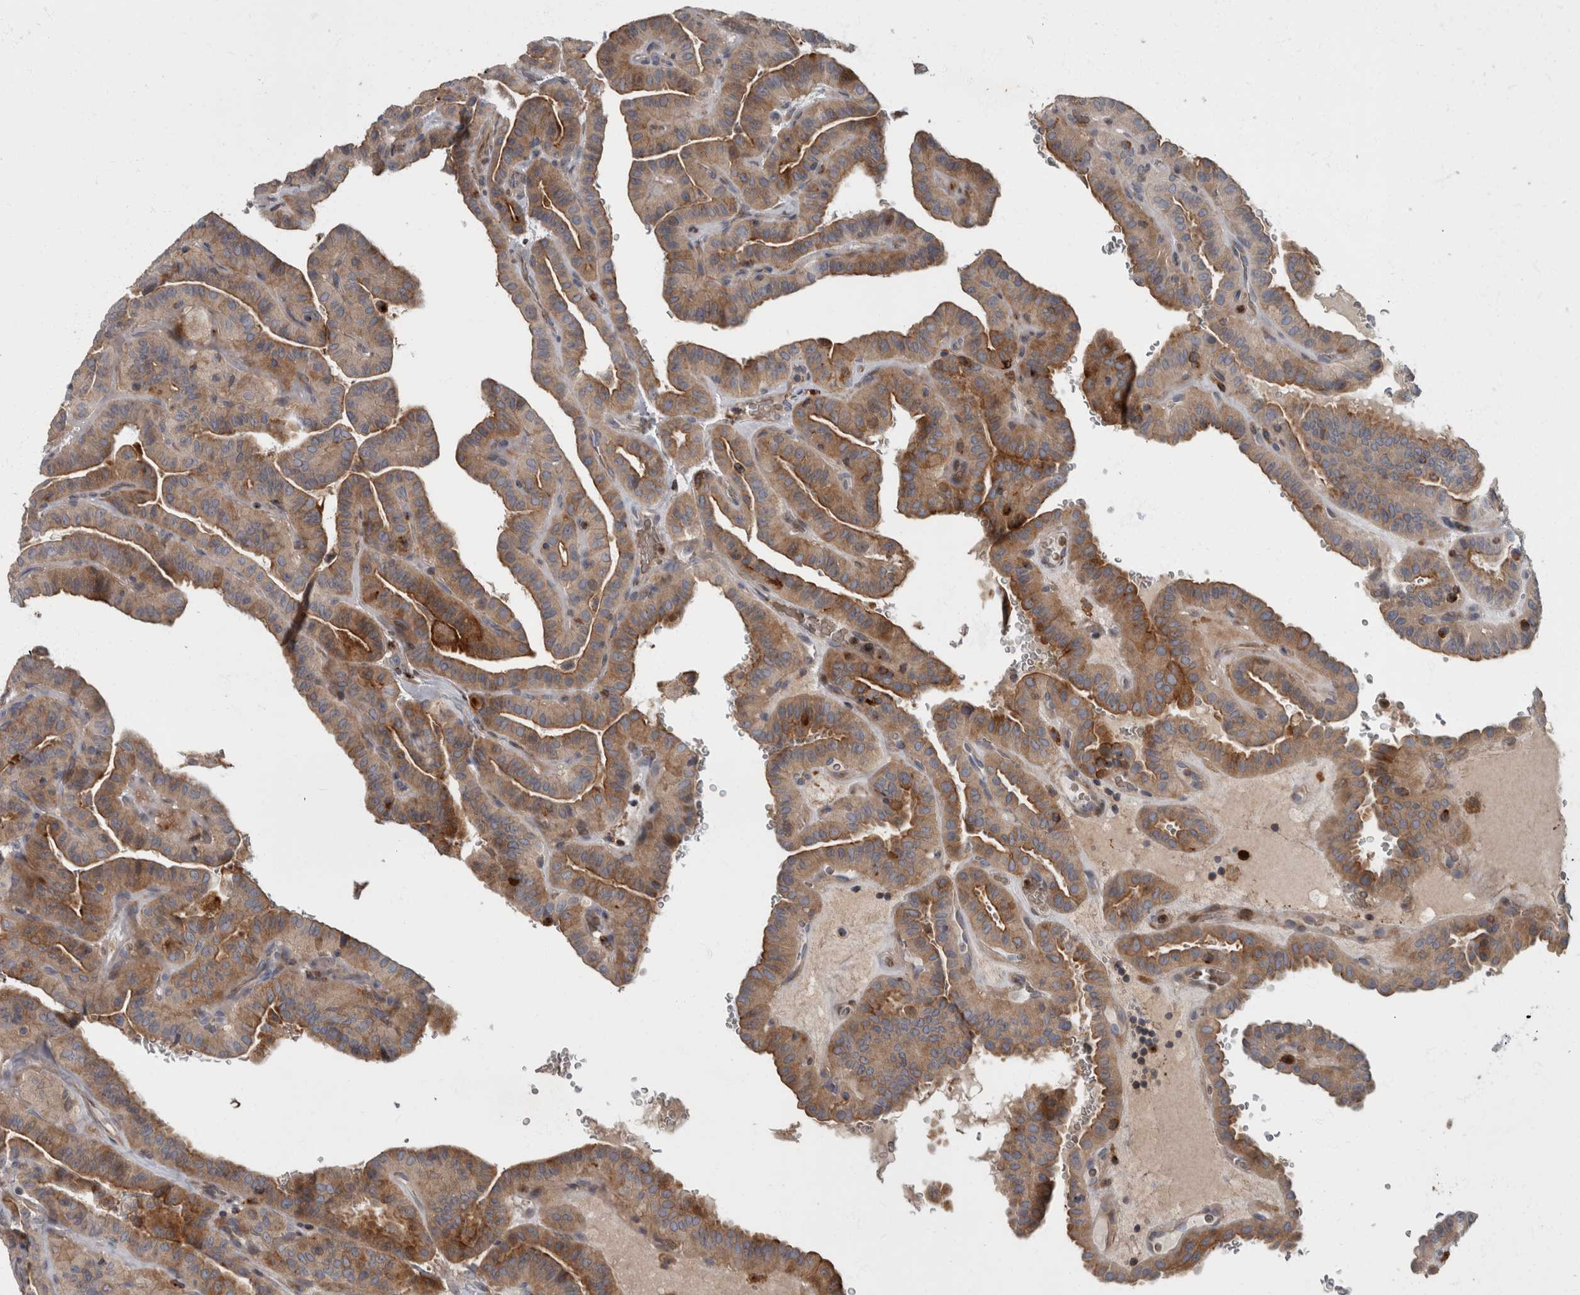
{"staining": {"intensity": "moderate", "quantity": ">75%", "location": "cytoplasmic/membranous"}, "tissue": "thyroid cancer", "cell_type": "Tumor cells", "image_type": "cancer", "snomed": [{"axis": "morphology", "description": "Papillary adenocarcinoma, NOS"}, {"axis": "topography", "description": "Thyroid gland"}], "caption": "The immunohistochemical stain highlights moderate cytoplasmic/membranous expression in tumor cells of thyroid cancer (papillary adenocarcinoma) tissue.", "gene": "CDC42BPG", "patient": {"sex": "male", "age": 77}}